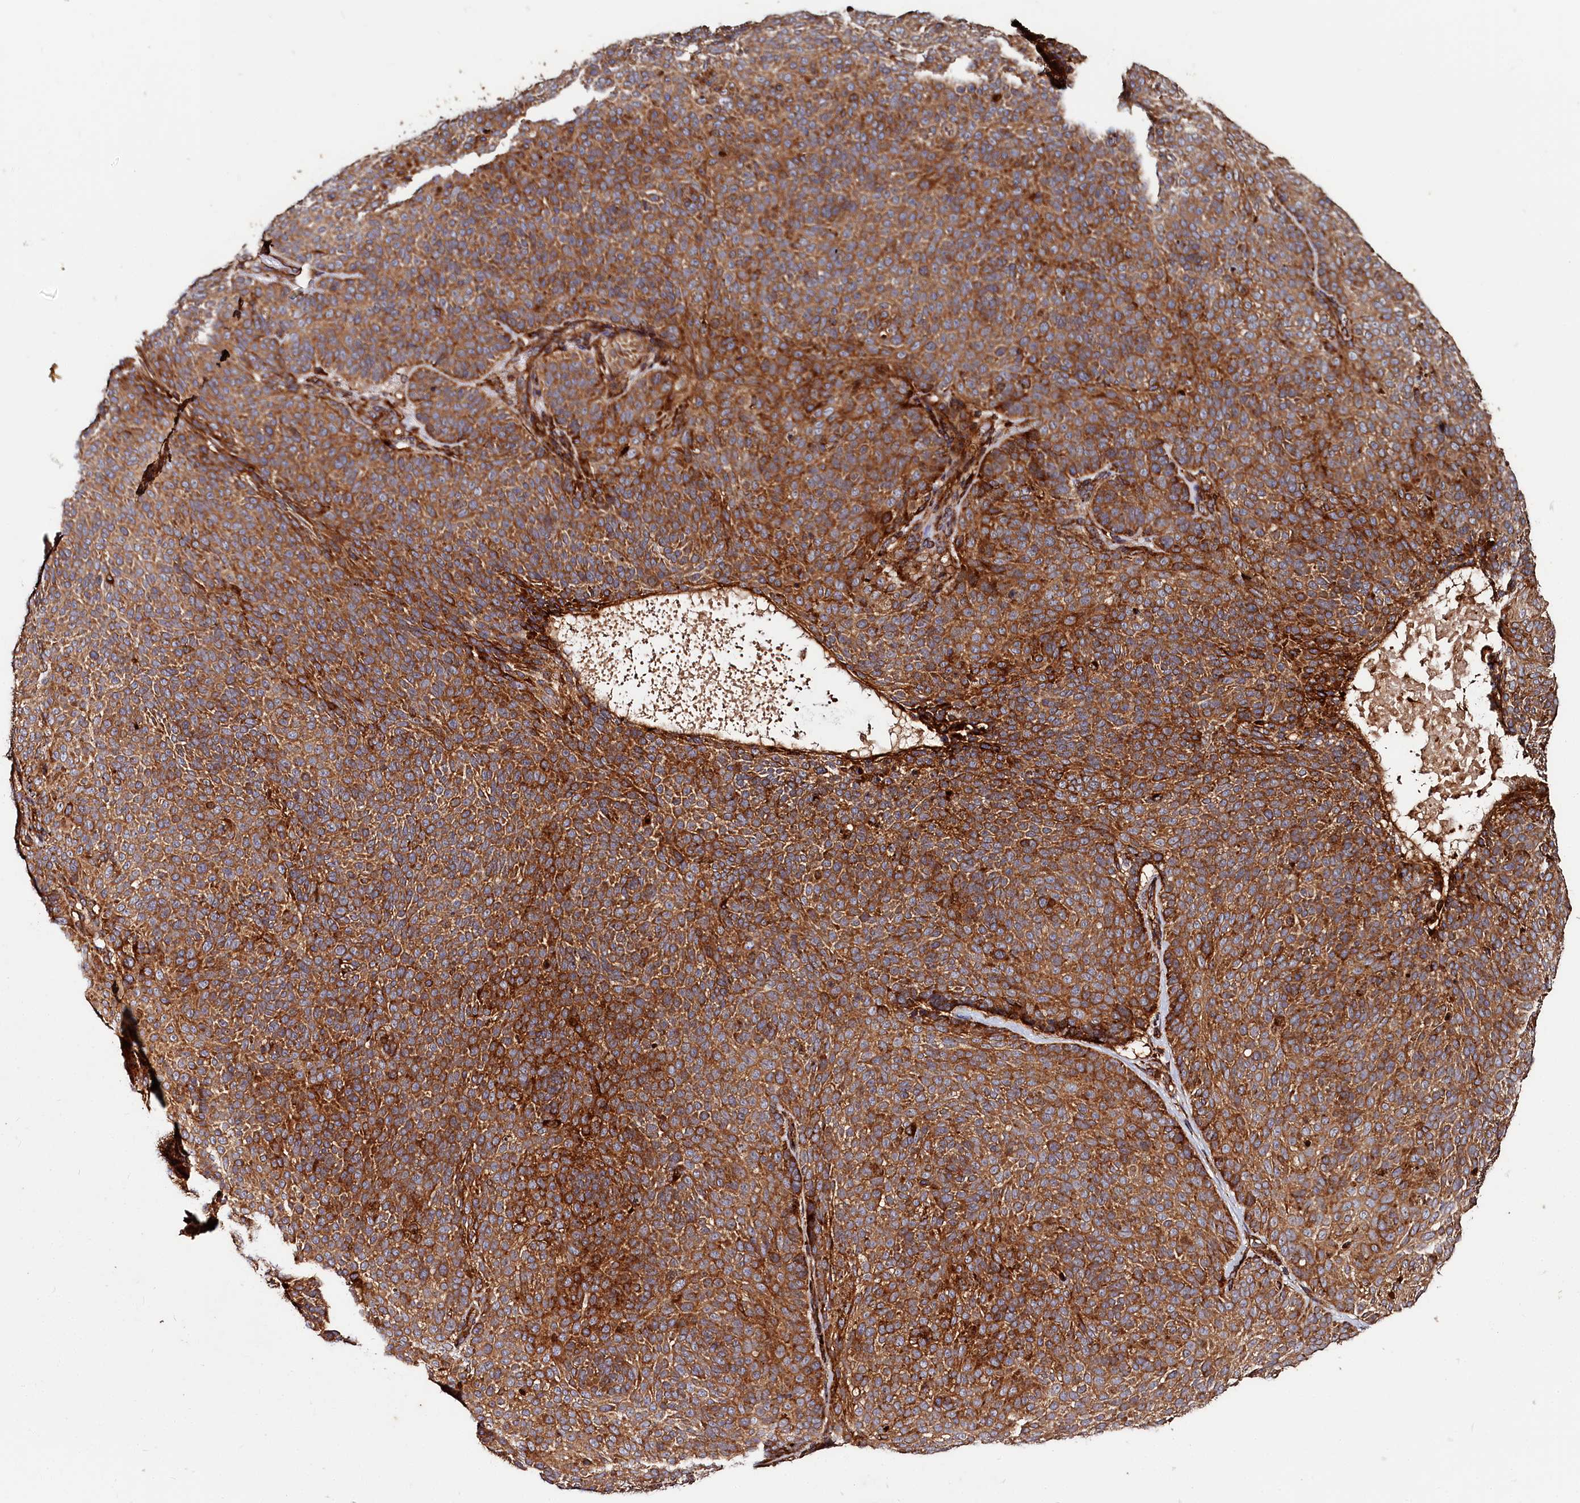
{"staining": {"intensity": "strong", "quantity": ">75%", "location": "cytoplasmic/membranous"}, "tissue": "skin cancer", "cell_type": "Tumor cells", "image_type": "cancer", "snomed": [{"axis": "morphology", "description": "Basal cell carcinoma"}, {"axis": "topography", "description": "Skin"}], "caption": "DAB (3,3'-diaminobenzidine) immunohistochemical staining of human basal cell carcinoma (skin) displays strong cytoplasmic/membranous protein staining in about >75% of tumor cells.", "gene": "WDR73", "patient": {"sex": "male", "age": 85}}